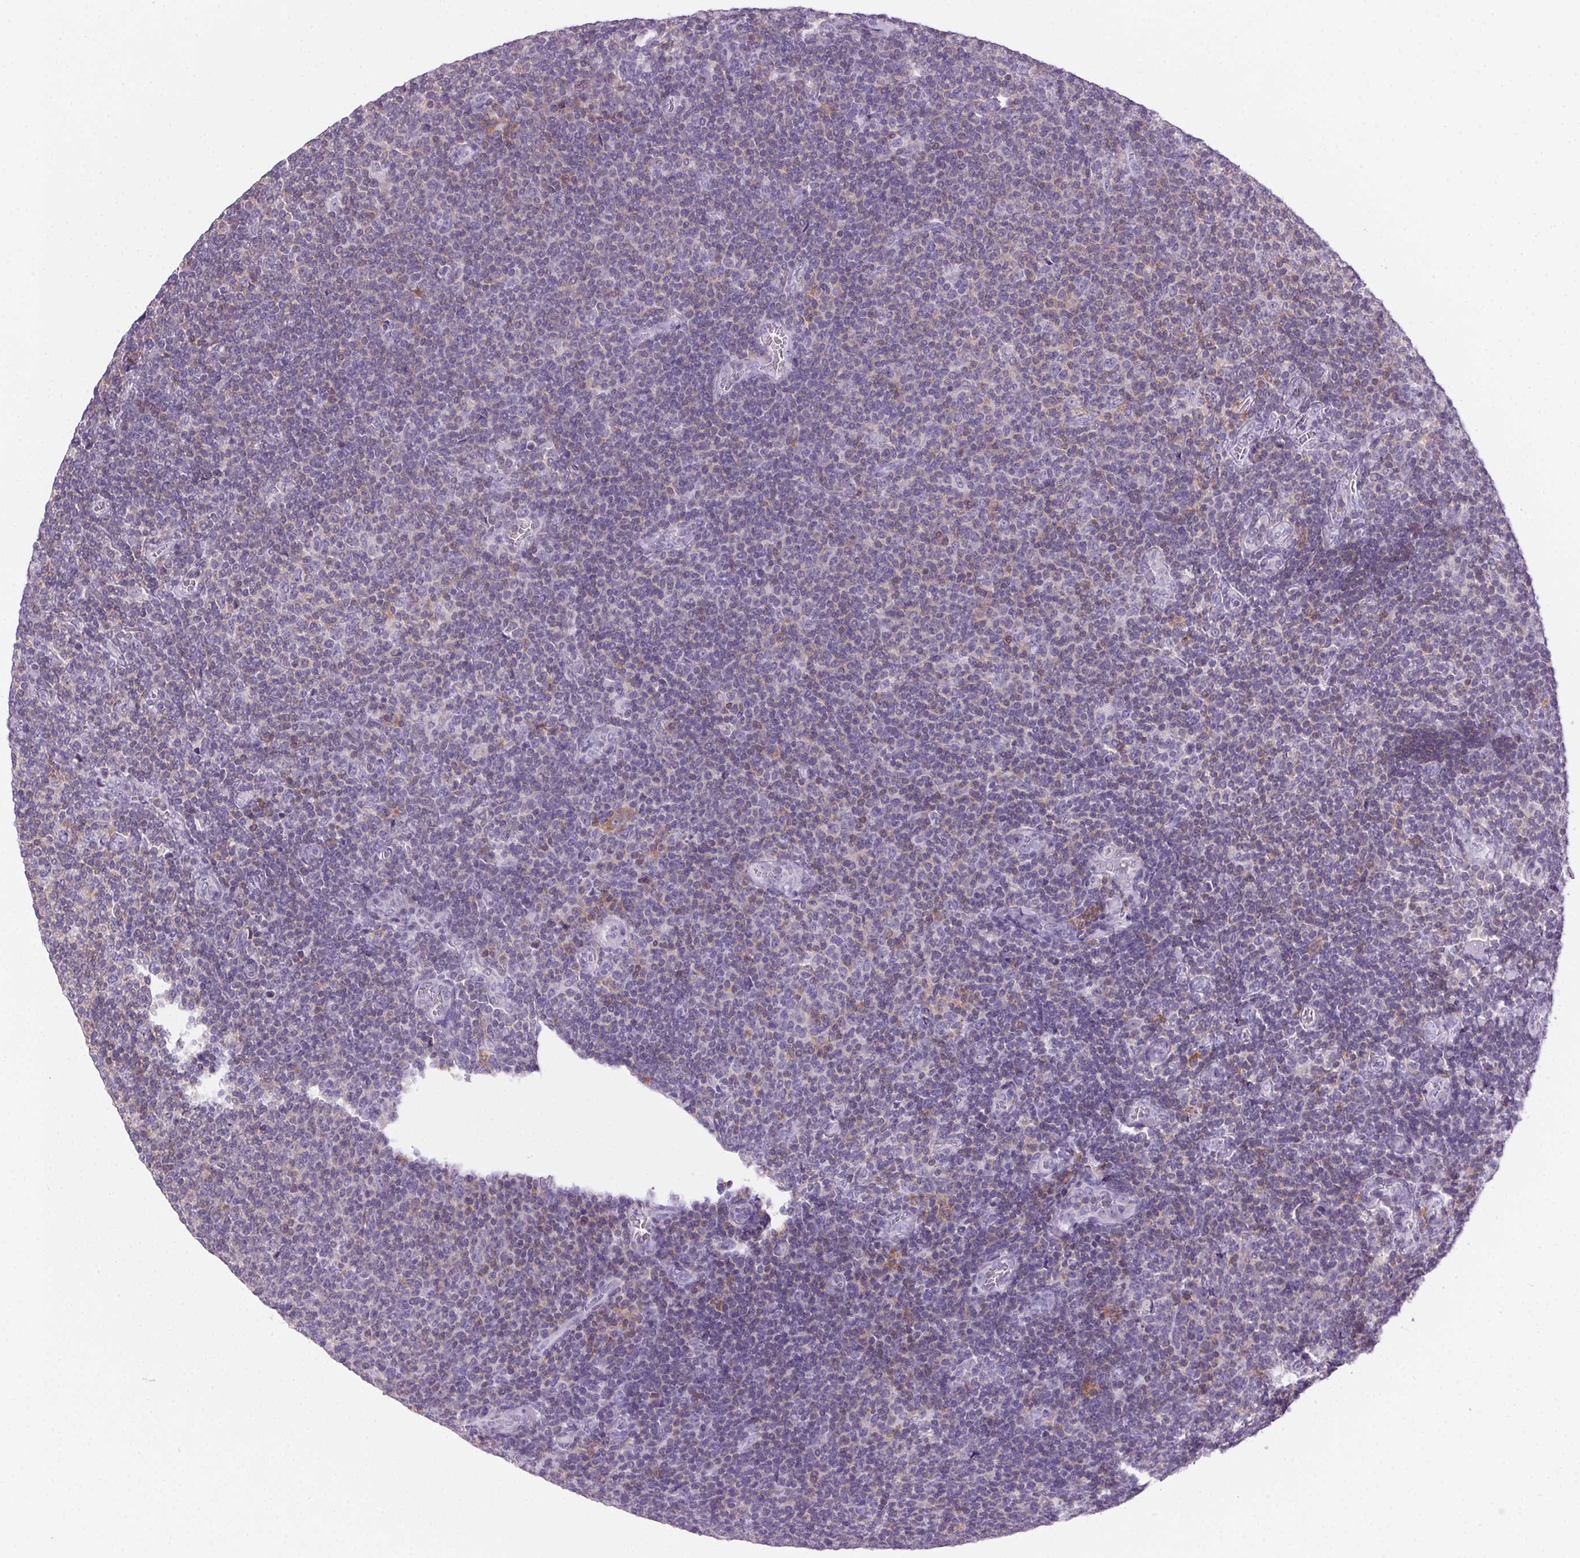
{"staining": {"intensity": "negative", "quantity": "none", "location": "none"}, "tissue": "lymphoma", "cell_type": "Tumor cells", "image_type": "cancer", "snomed": [{"axis": "morphology", "description": "Malignant lymphoma, non-Hodgkin's type, Low grade"}, {"axis": "topography", "description": "Lymph node"}], "caption": "Low-grade malignant lymphoma, non-Hodgkin's type was stained to show a protein in brown. There is no significant positivity in tumor cells.", "gene": "S100A2", "patient": {"sex": "male", "age": 52}}